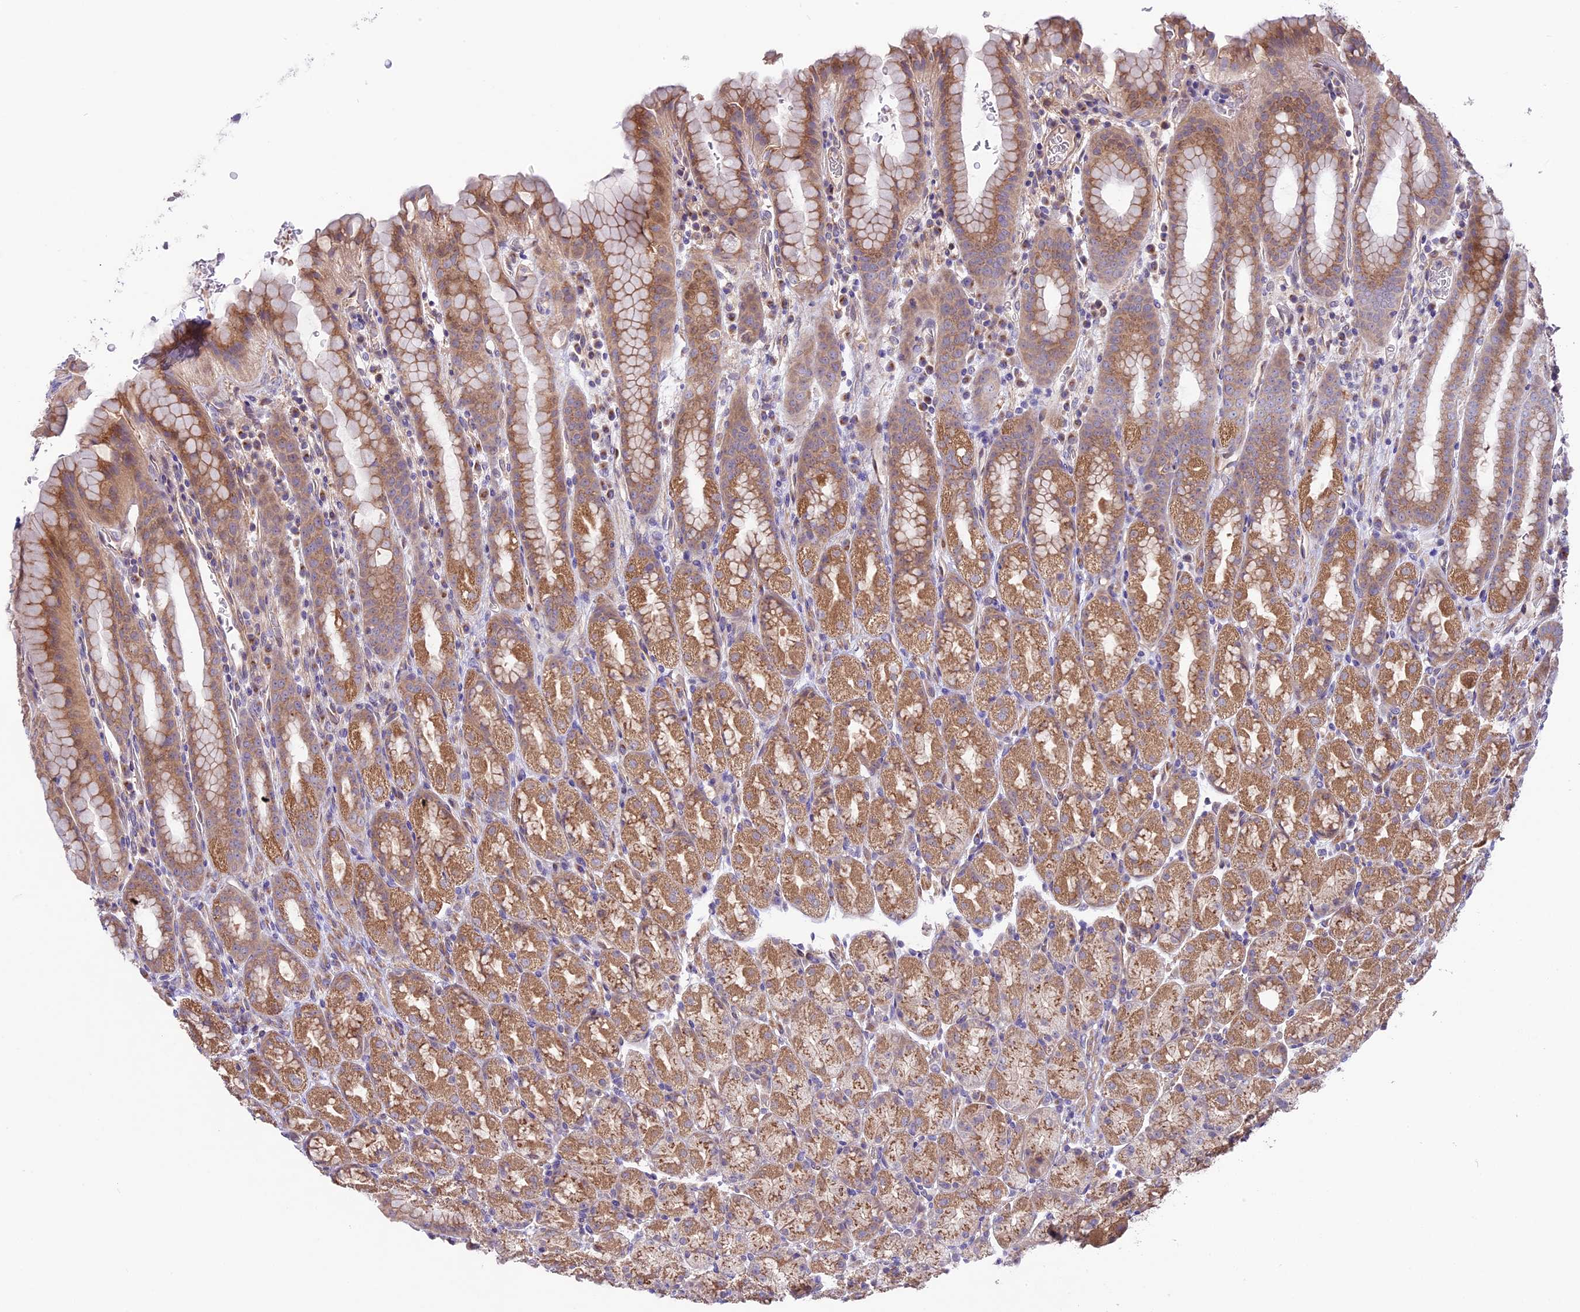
{"staining": {"intensity": "moderate", "quantity": ">75%", "location": "cytoplasmic/membranous"}, "tissue": "stomach", "cell_type": "Glandular cells", "image_type": "normal", "snomed": [{"axis": "morphology", "description": "Normal tissue, NOS"}, {"axis": "topography", "description": "Stomach, upper"}, {"axis": "topography", "description": "Stomach, lower"}, {"axis": "topography", "description": "Small intestine"}], "caption": "Moderate cytoplasmic/membranous positivity for a protein is present in approximately >75% of glandular cells of benign stomach using immunohistochemistry (IHC).", "gene": "COG8", "patient": {"sex": "male", "age": 68}}